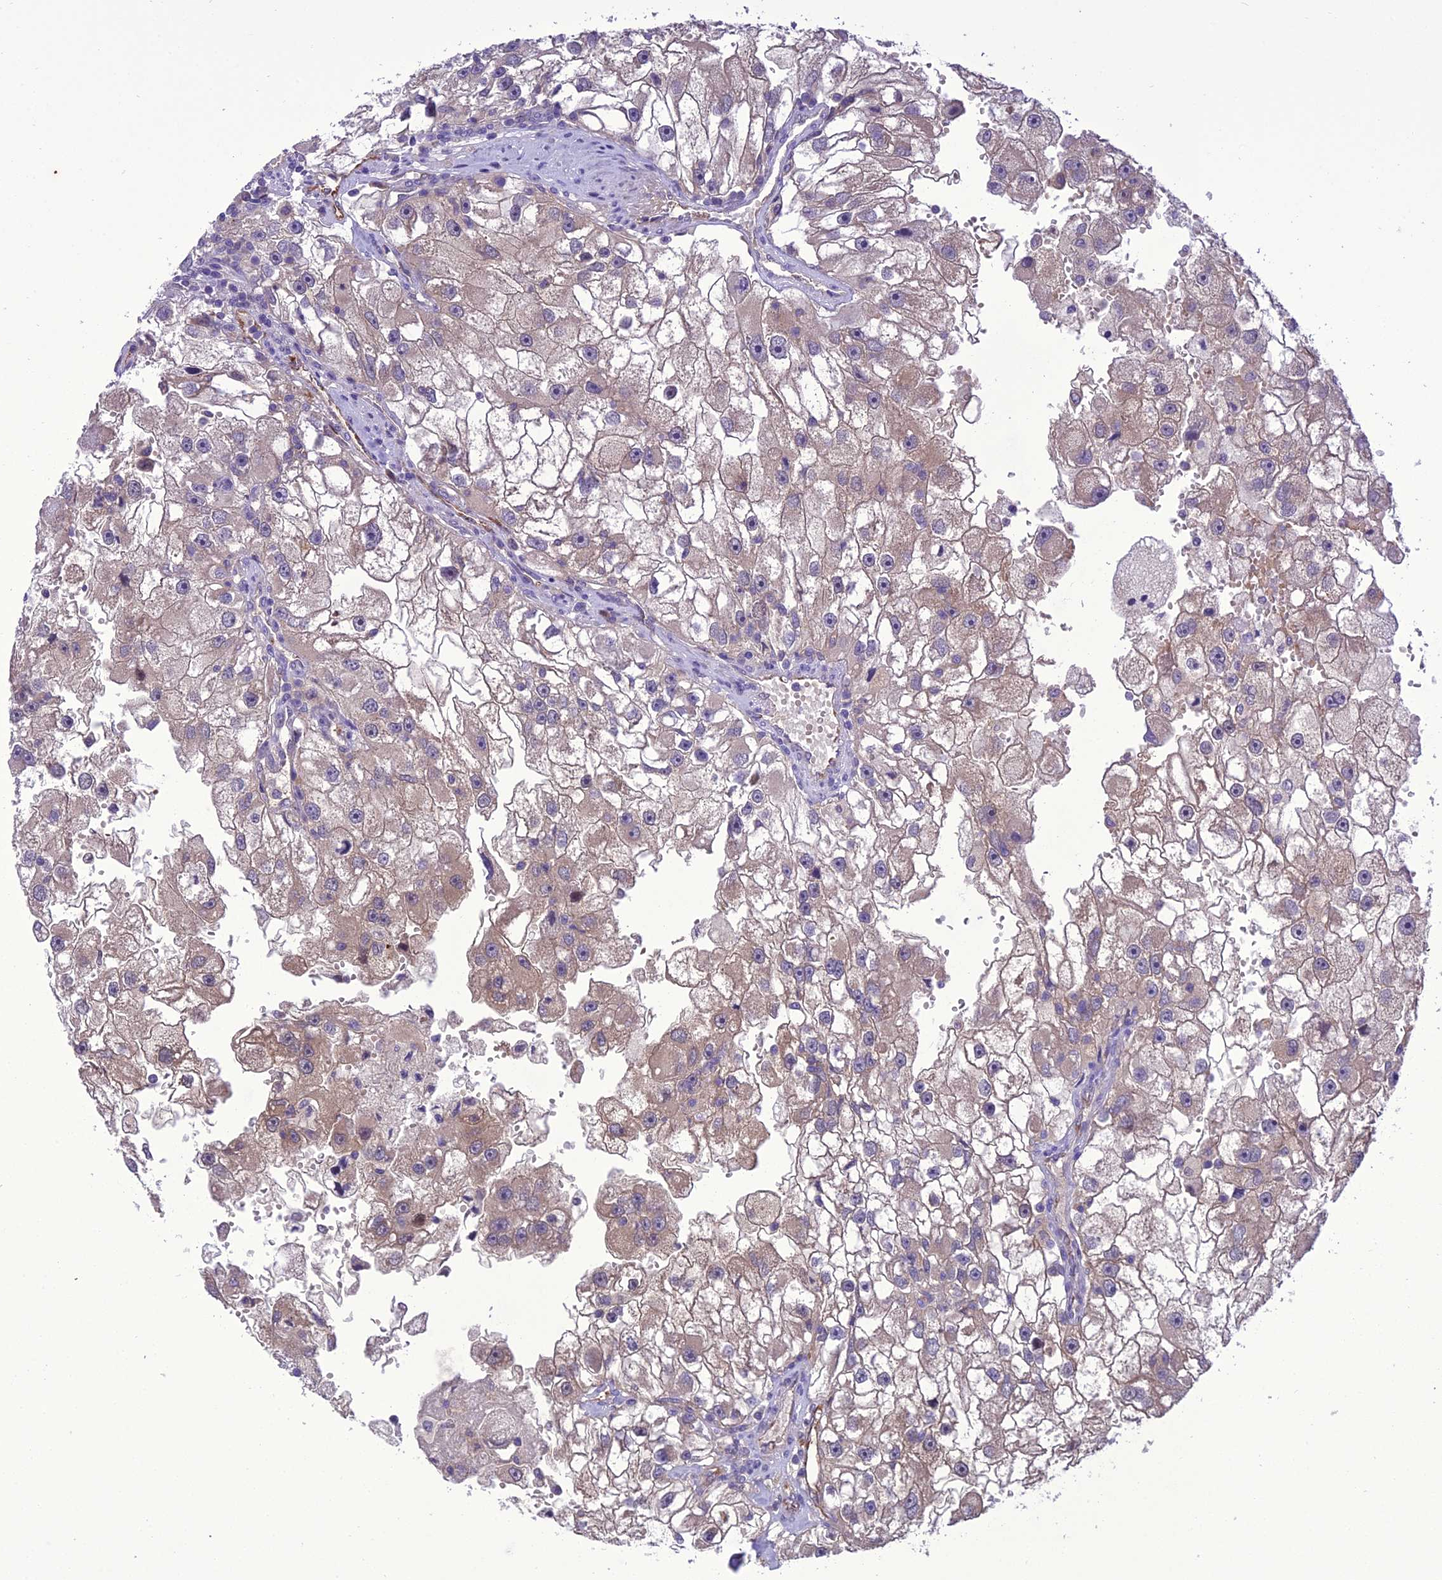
{"staining": {"intensity": "weak", "quantity": "25%-75%", "location": "cytoplasmic/membranous"}, "tissue": "renal cancer", "cell_type": "Tumor cells", "image_type": "cancer", "snomed": [{"axis": "morphology", "description": "Adenocarcinoma, NOS"}, {"axis": "topography", "description": "Kidney"}], "caption": "Protein staining exhibits weak cytoplasmic/membranous expression in about 25%-75% of tumor cells in adenocarcinoma (renal). (DAB IHC with brightfield microscopy, high magnification).", "gene": "BORCS6", "patient": {"sex": "male", "age": 63}}